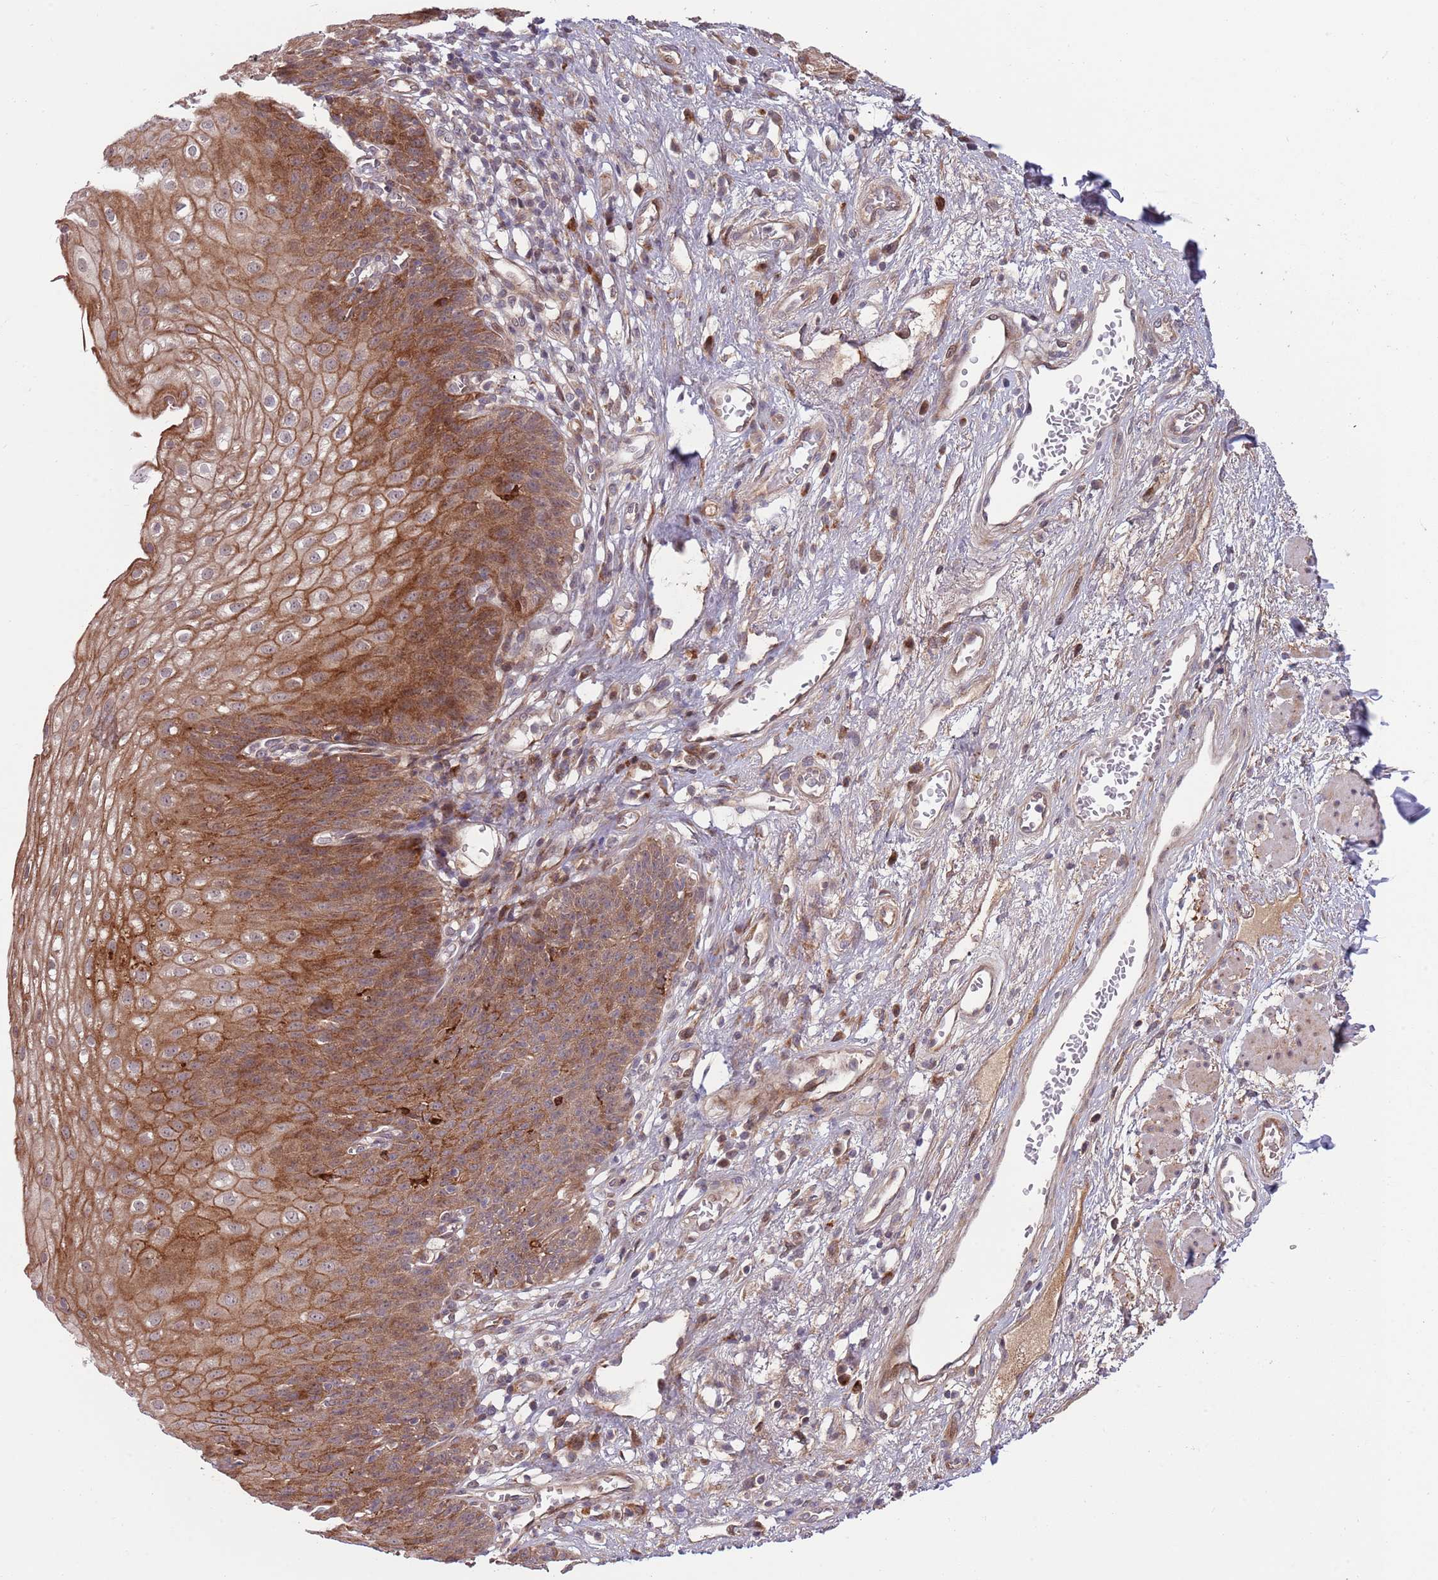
{"staining": {"intensity": "moderate", "quantity": ">75%", "location": "cytoplasmic/membranous"}, "tissue": "esophagus", "cell_type": "Squamous epithelial cells", "image_type": "normal", "snomed": [{"axis": "morphology", "description": "Normal tissue, NOS"}, {"axis": "topography", "description": "Esophagus"}], "caption": "Benign esophagus demonstrates moderate cytoplasmic/membranous expression in about >75% of squamous epithelial cells, visualized by immunohistochemistry. (IHC, brightfield microscopy, high magnification).", "gene": "NT5DC4", "patient": {"sex": "male", "age": 71}}